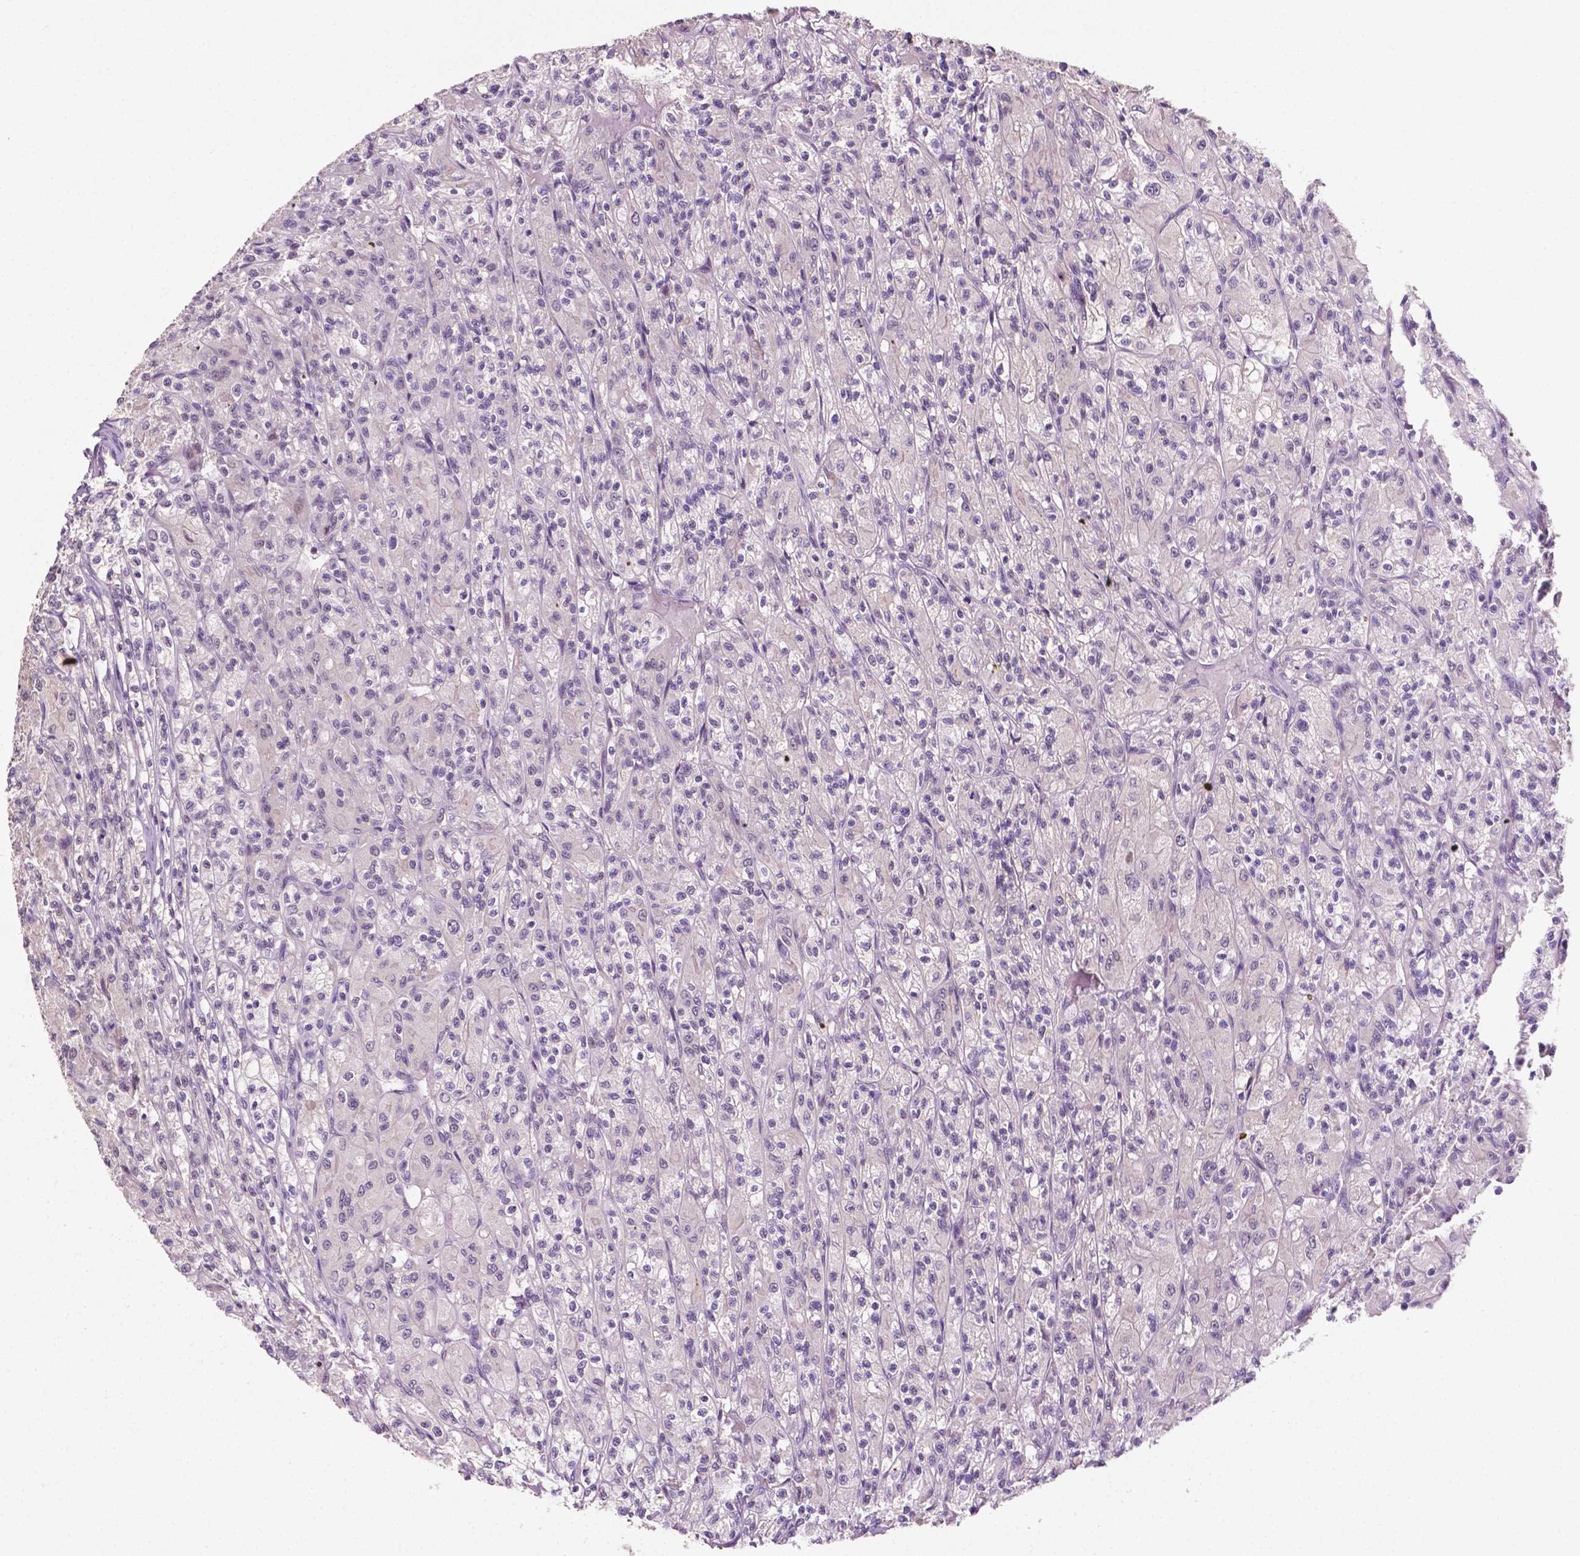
{"staining": {"intensity": "negative", "quantity": "none", "location": "none"}, "tissue": "renal cancer", "cell_type": "Tumor cells", "image_type": "cancer", "snomed": [{"axis": "morphology", "description": "Adenocarcinoma, NOS"}, {"axis": "topography", "description": "Kidney"}], "caption": "Tumor cells show no significant expression in renal cancer (adenocarcinoma).", "gene": "MROH6", "patient": {"sex": "female", "age": 70}}